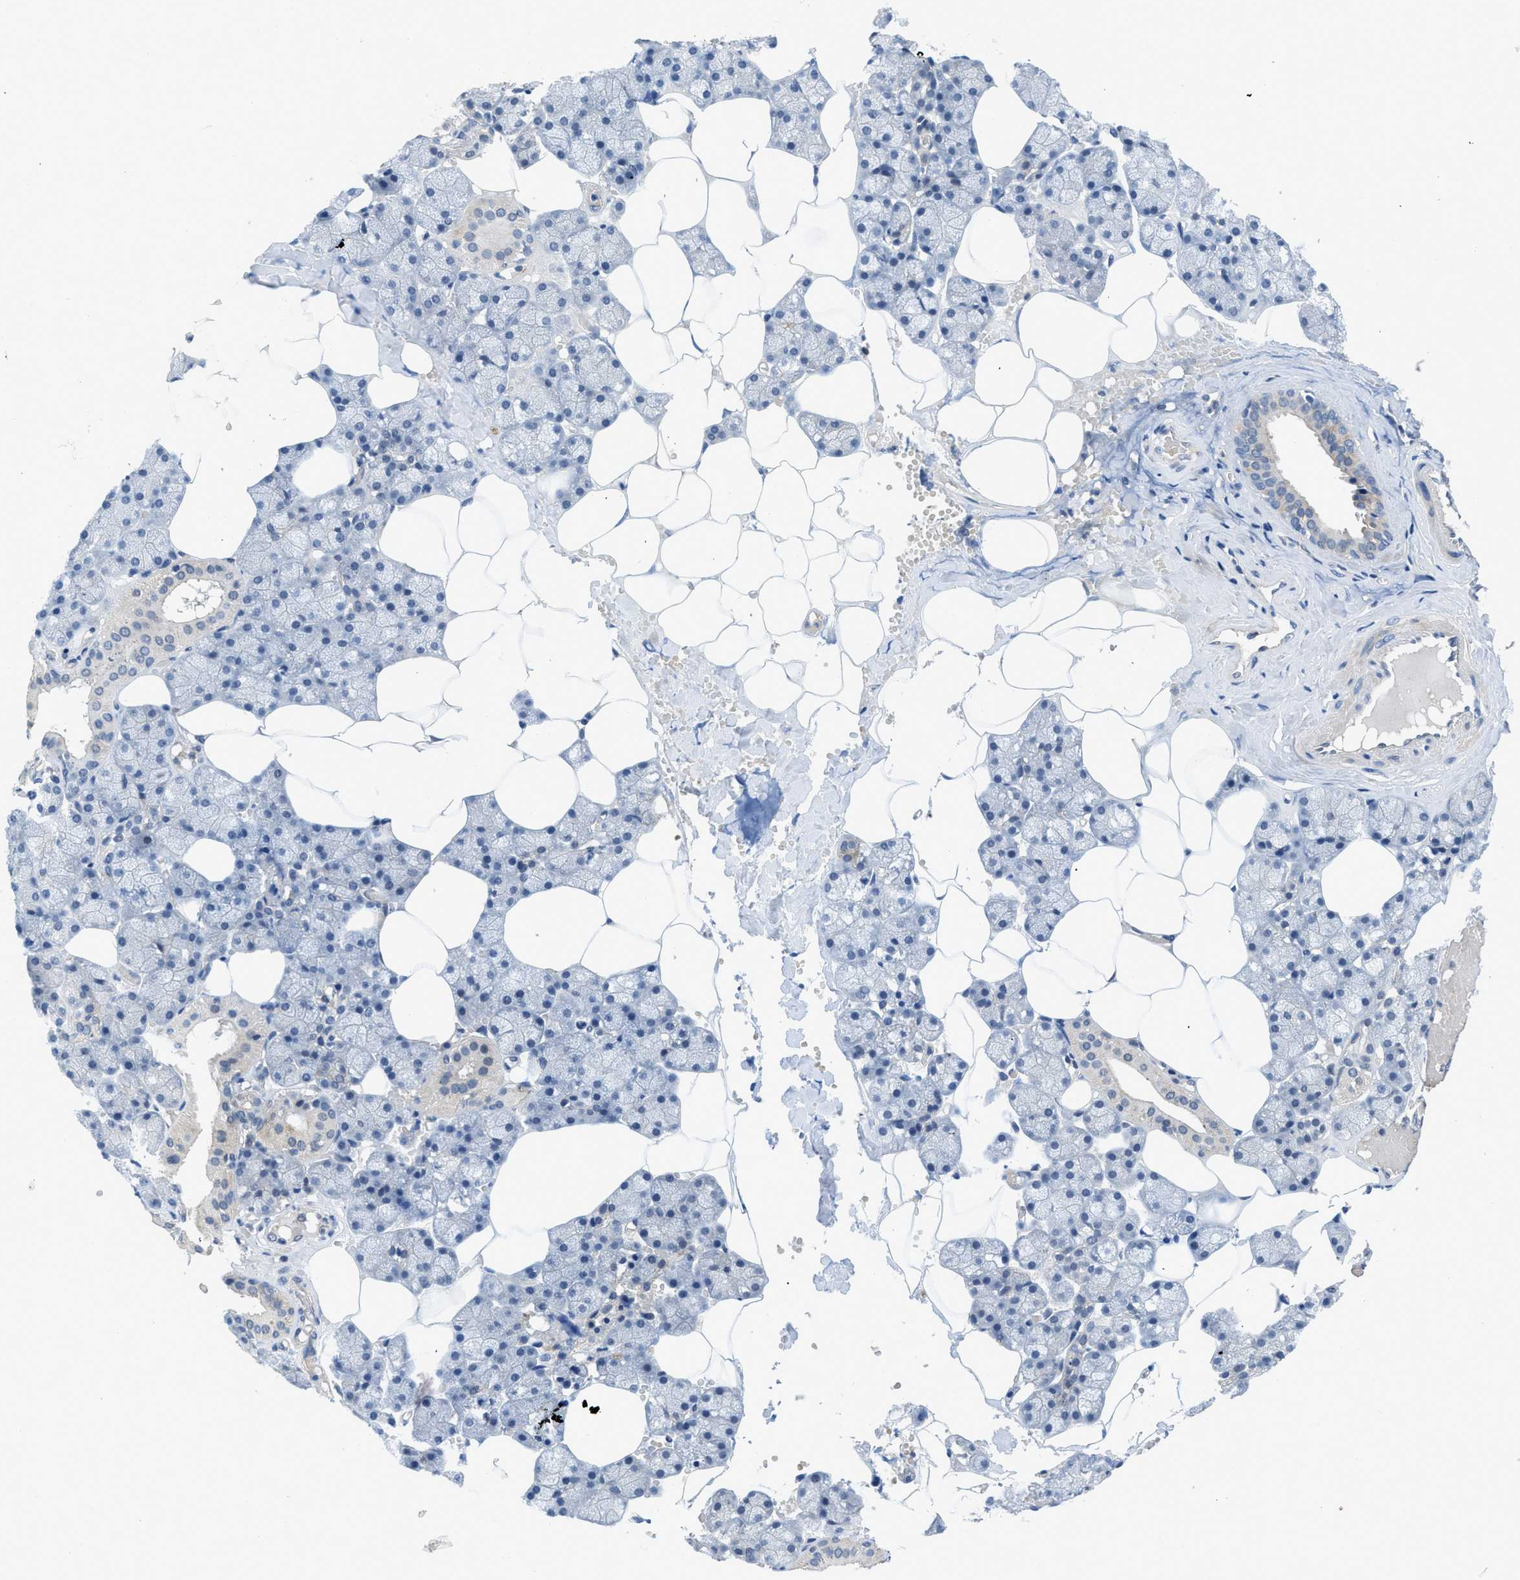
{"staining": {"intensity": "negative", "quantity": "none", "location": "none"}, "tissue": "salivary gland", "cell_type": "Glandular cells", "image_type": "normal", "snomed": [{"axis": "morphology", "description": "Normal tissue, NOS"}, {"axis": "topography", "description": "Salivary gland"}], "caption": "Protein analysis of unremarkable salivary gland exhibits no significant expression in glandular cells.", "gene": "PANX1", "patient": {"sex": "male", "age": 62}}